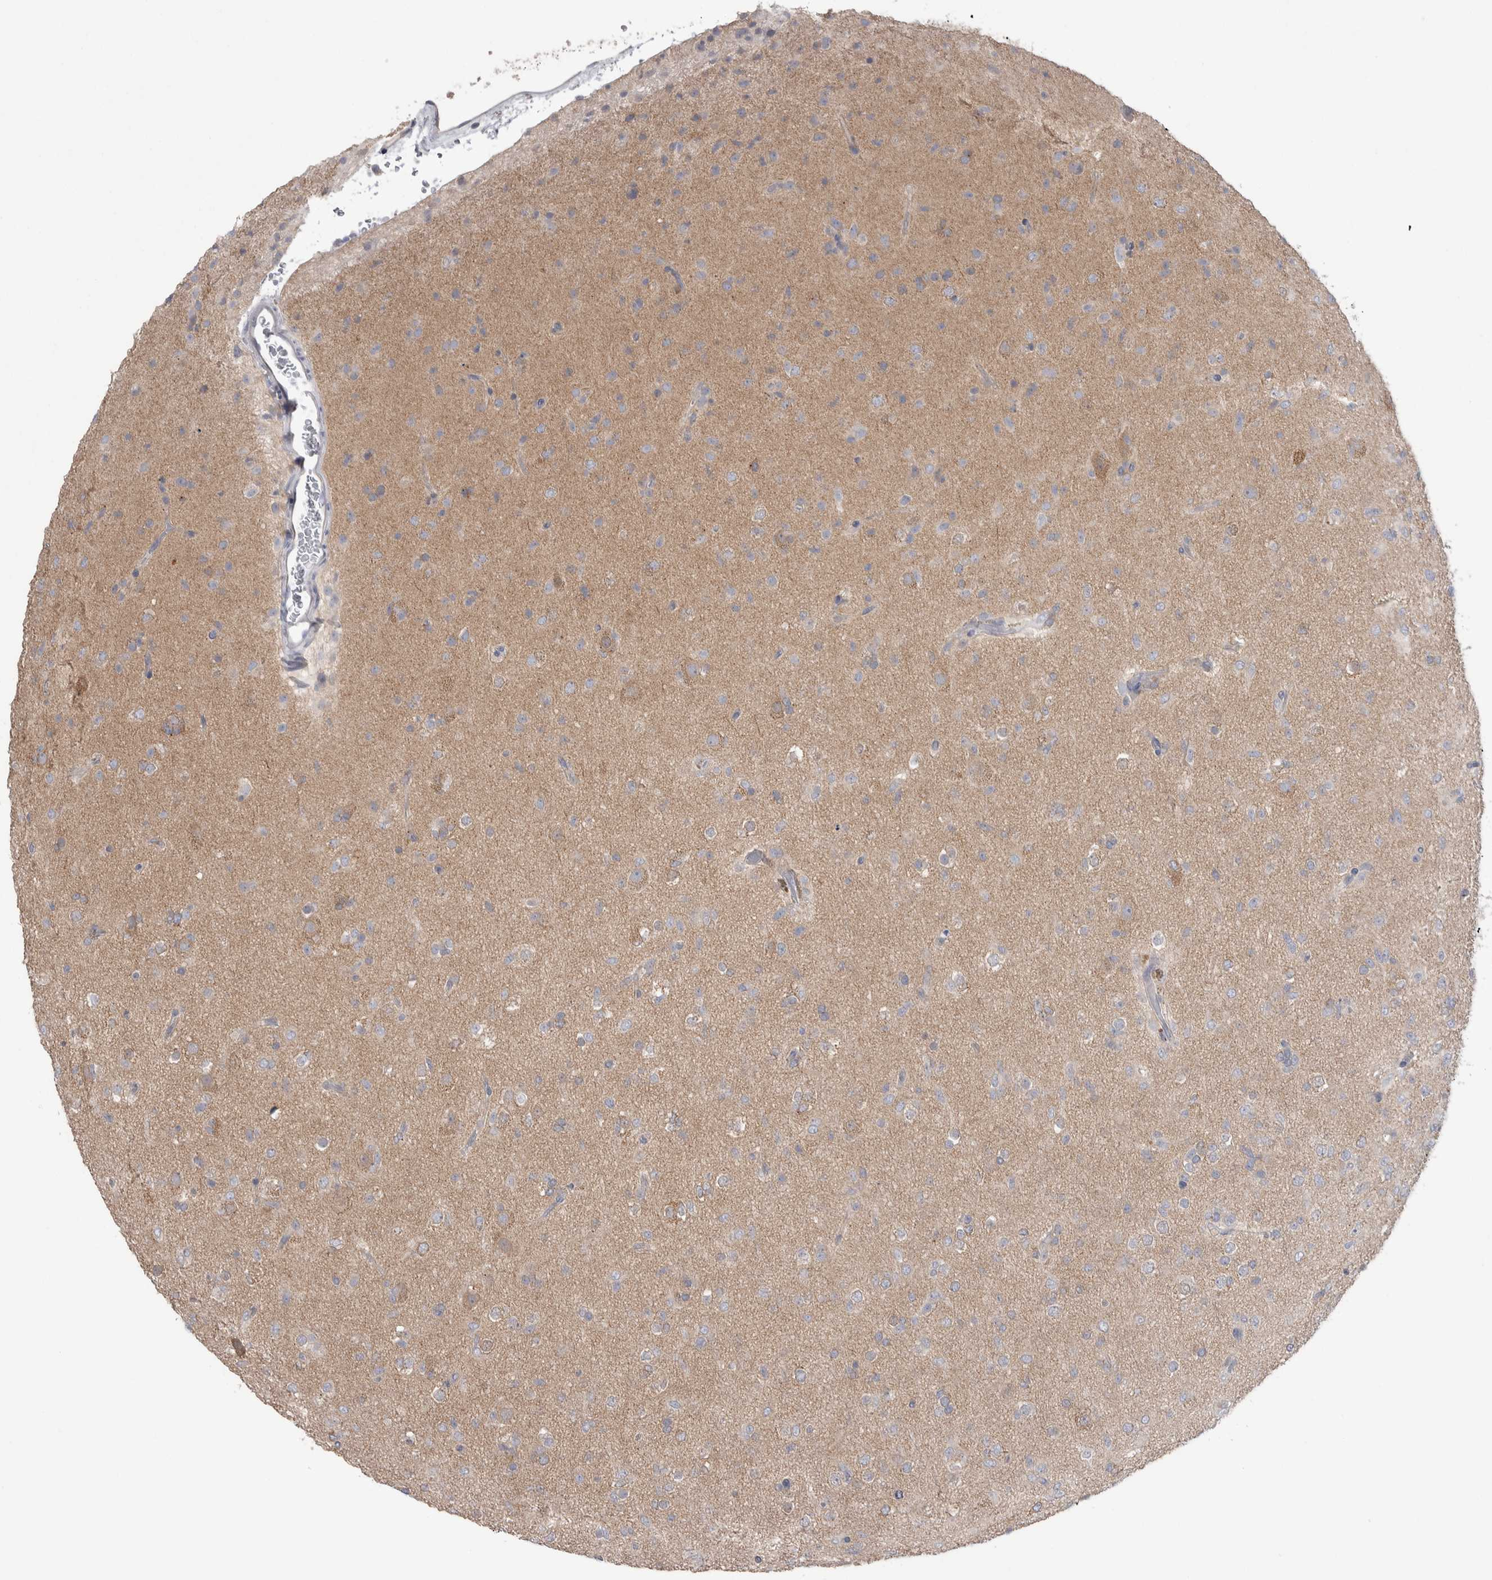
{"staining": {"intensity": "weak", "quantity": ">75%", "location": "cytoplasmic/membranous"}, "tissue": "glioma", "cell_type": "Tumor cells", "image_type": "cancer", "snomed": [{"axis": "morphology", "description": "Glioma, malignant, Low grade"}, {"axis": "topography", "description": "Brain"}], "caption": "High-magnification brightfield microscopy of glioma stained with DAB (brown) and counterstained with hematoxylin (blue). tumor cells exhibit weak cytoplasmic/membranous expression is identified in approximately>75% of cells. The staining was performed using DAB to visualize the protein expression in brown, while the nuclei were stained in blue with hematoxylin (Magnification: 20x).", "gene": "GPHN", "patient": {"sex": "male", "age": 65}}